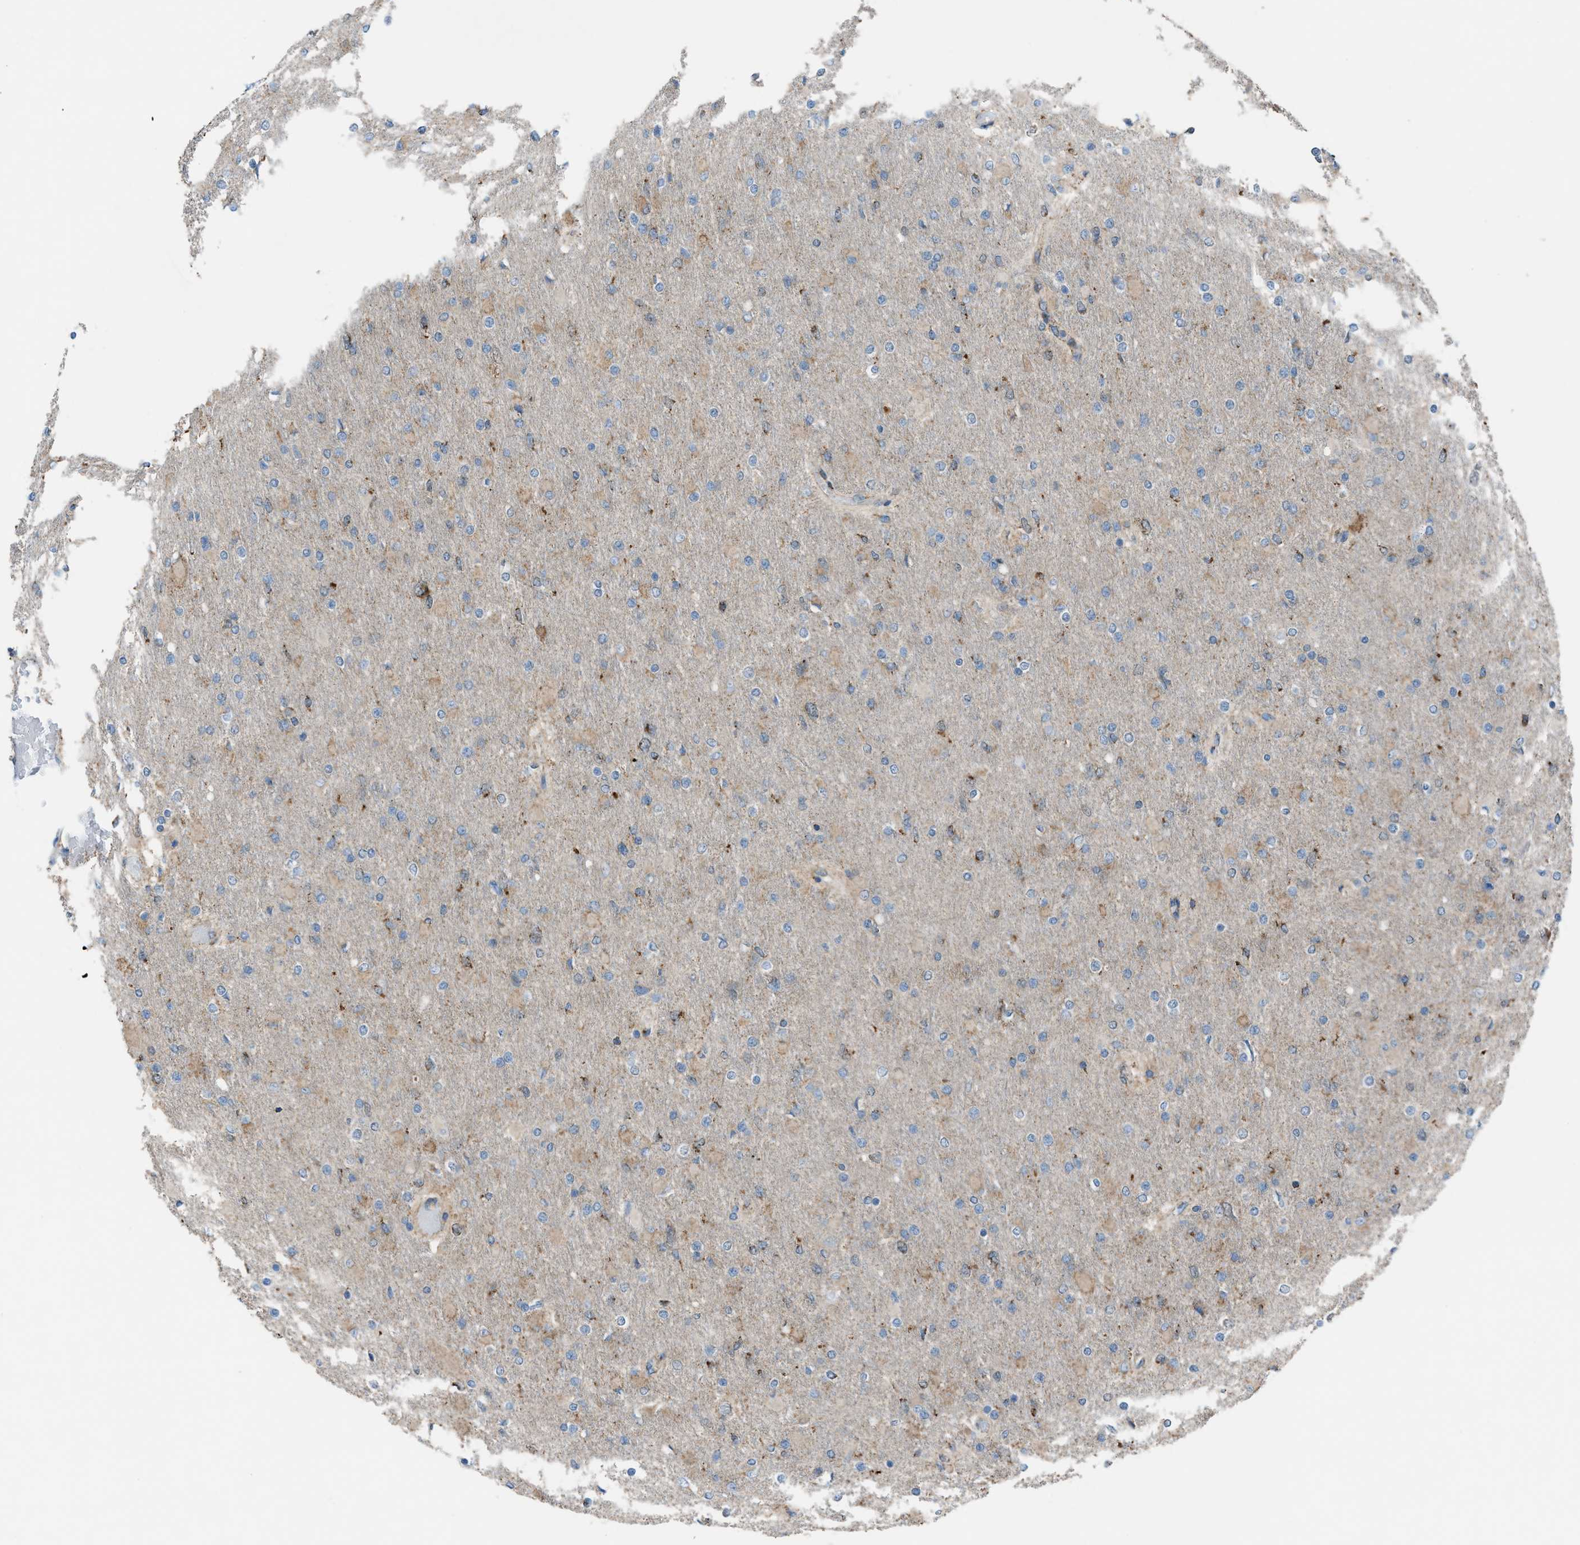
{"staining": {"intensity": "weak", "quantity": "25%-75%", "location": "cytoplasmic/membranous"}, "tissue": "glioma", "cell_type": "Tumor cells", "image_type": "cancer", "snomed": [{"axis": "morphology", "description": "Glioma, malignant, High grade"}, {"axis": "topography", "description": "Cerebral cortex"}], "caption": "Weak cytoplasmic/membranous positivity is seen in approximately 25%-75% of tumor cells in glioma. (DAB = brown stain, brightfield microscopy at high magnification).", "gene": "SRM", "patient": {"sex": "female", "age": 36}}